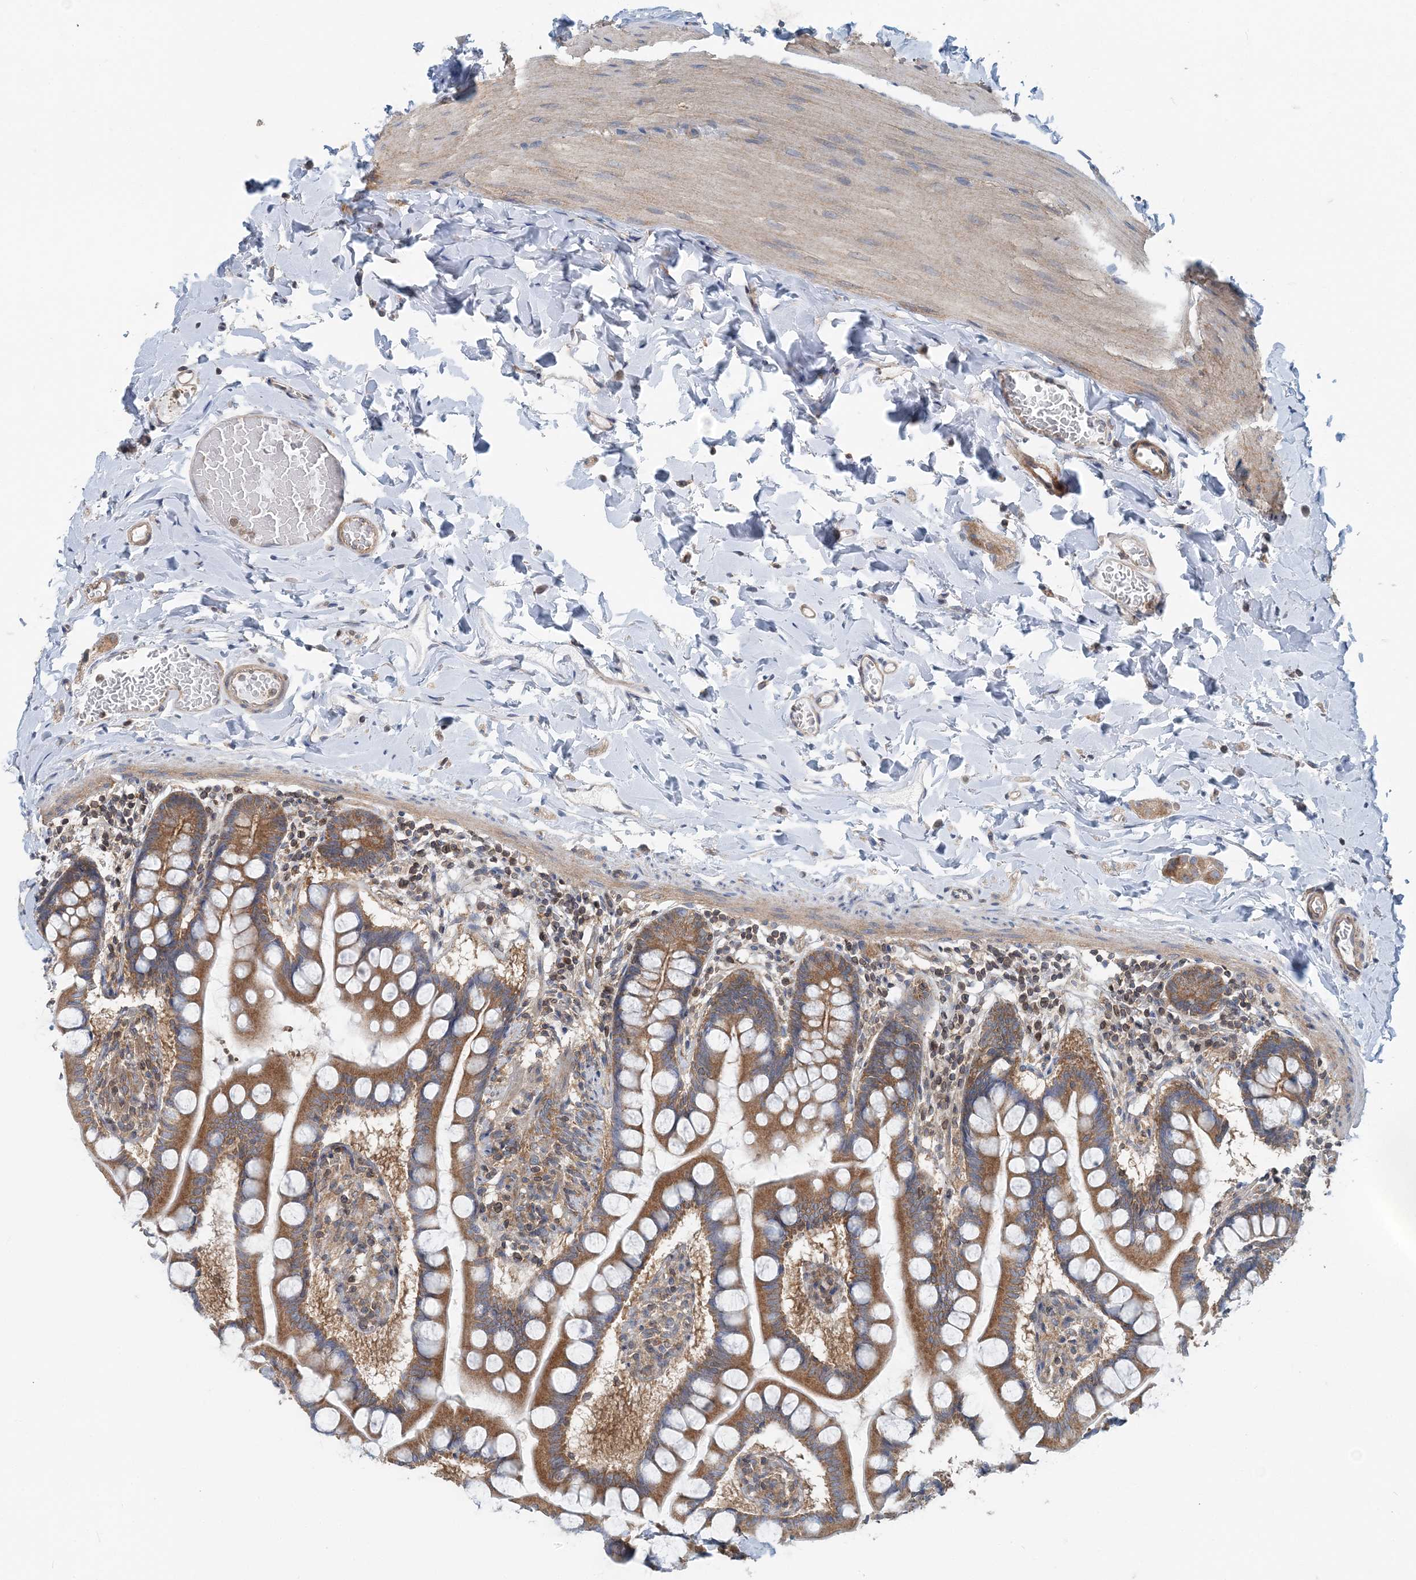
{"staining": {"intensity": "moderate", "quantity": ">75%", "location": "cytoplasmic/membranous"}, "tissue": "small intestine", "cell_type": "Glandular cells", "image_type": "normal", "snomed": [{"axis": "morphology", "description": "Normal tissue, NOS"}, {"axis": "topography", "description": "Small intestine"}], "caption": "IHC (DAB) staining of unremarkable small intestine reveals moderate cytoplasmic/membranous protein staining in about >75% of glandular cells. The protein is shown in brown color, while the nuclei are stained blue.", "gene": "MOB4", "patient": {"sex": "male", "age": 41}}